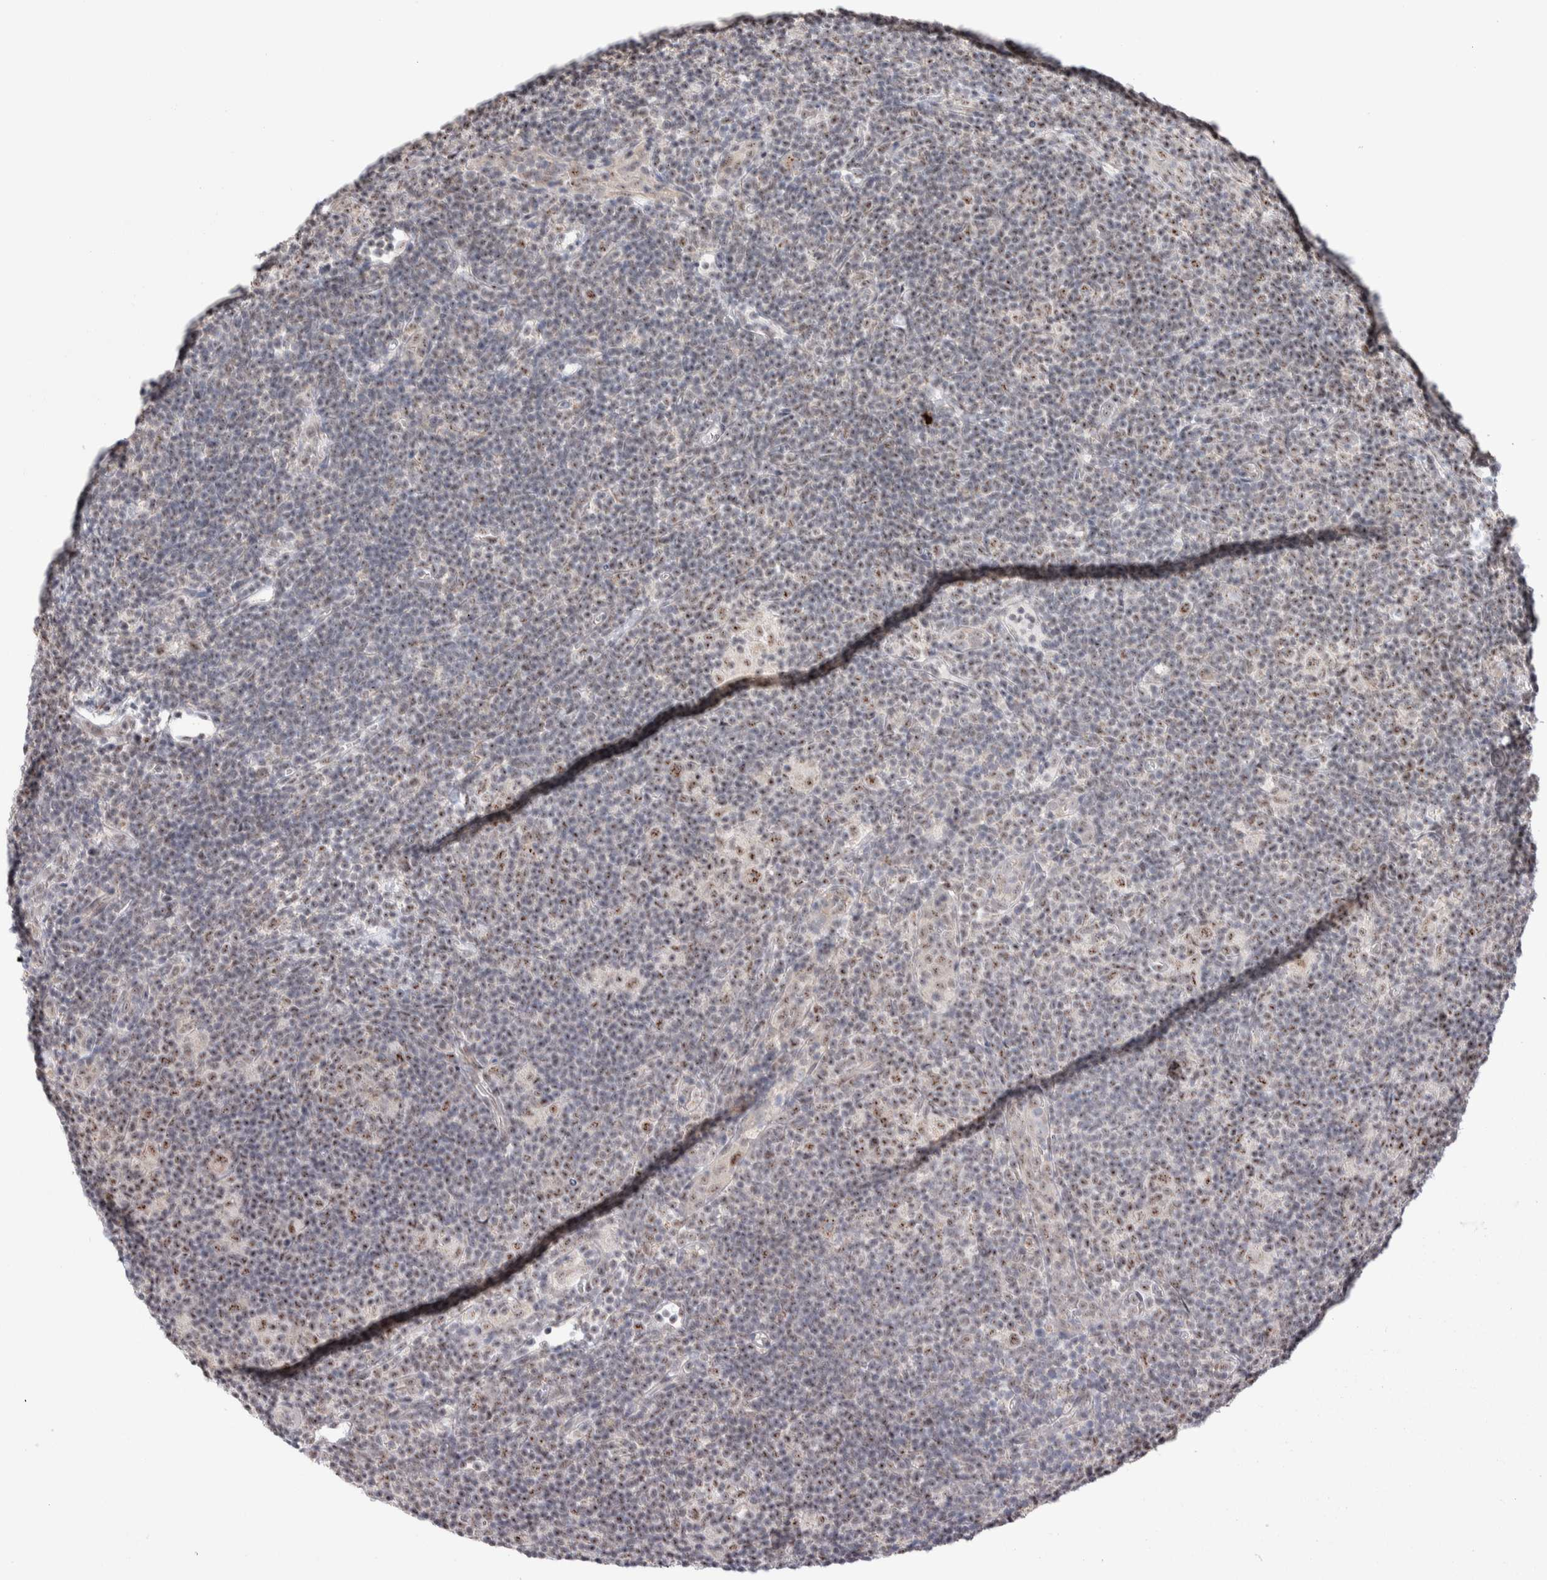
{"staining": {"intensity": "moderate", "quantity": ">75%", "location": "nuclear"}, "tissue": "lymphoma", "cell_type": "Tumor cells", "image_type": "cancer", "snomed": [{"axis": "morphology", "description": "Hodgkin's disease, NOS"}, {"axis": "topography", "description": "Lymph node"}], "caption": "A medium amount of moderate nuclear positivity is present in about >75% of tumor cells in Hodgkin's disease tissue.", "gene": "ZNF695", "patient": {"sex": "female", "age": 57}}